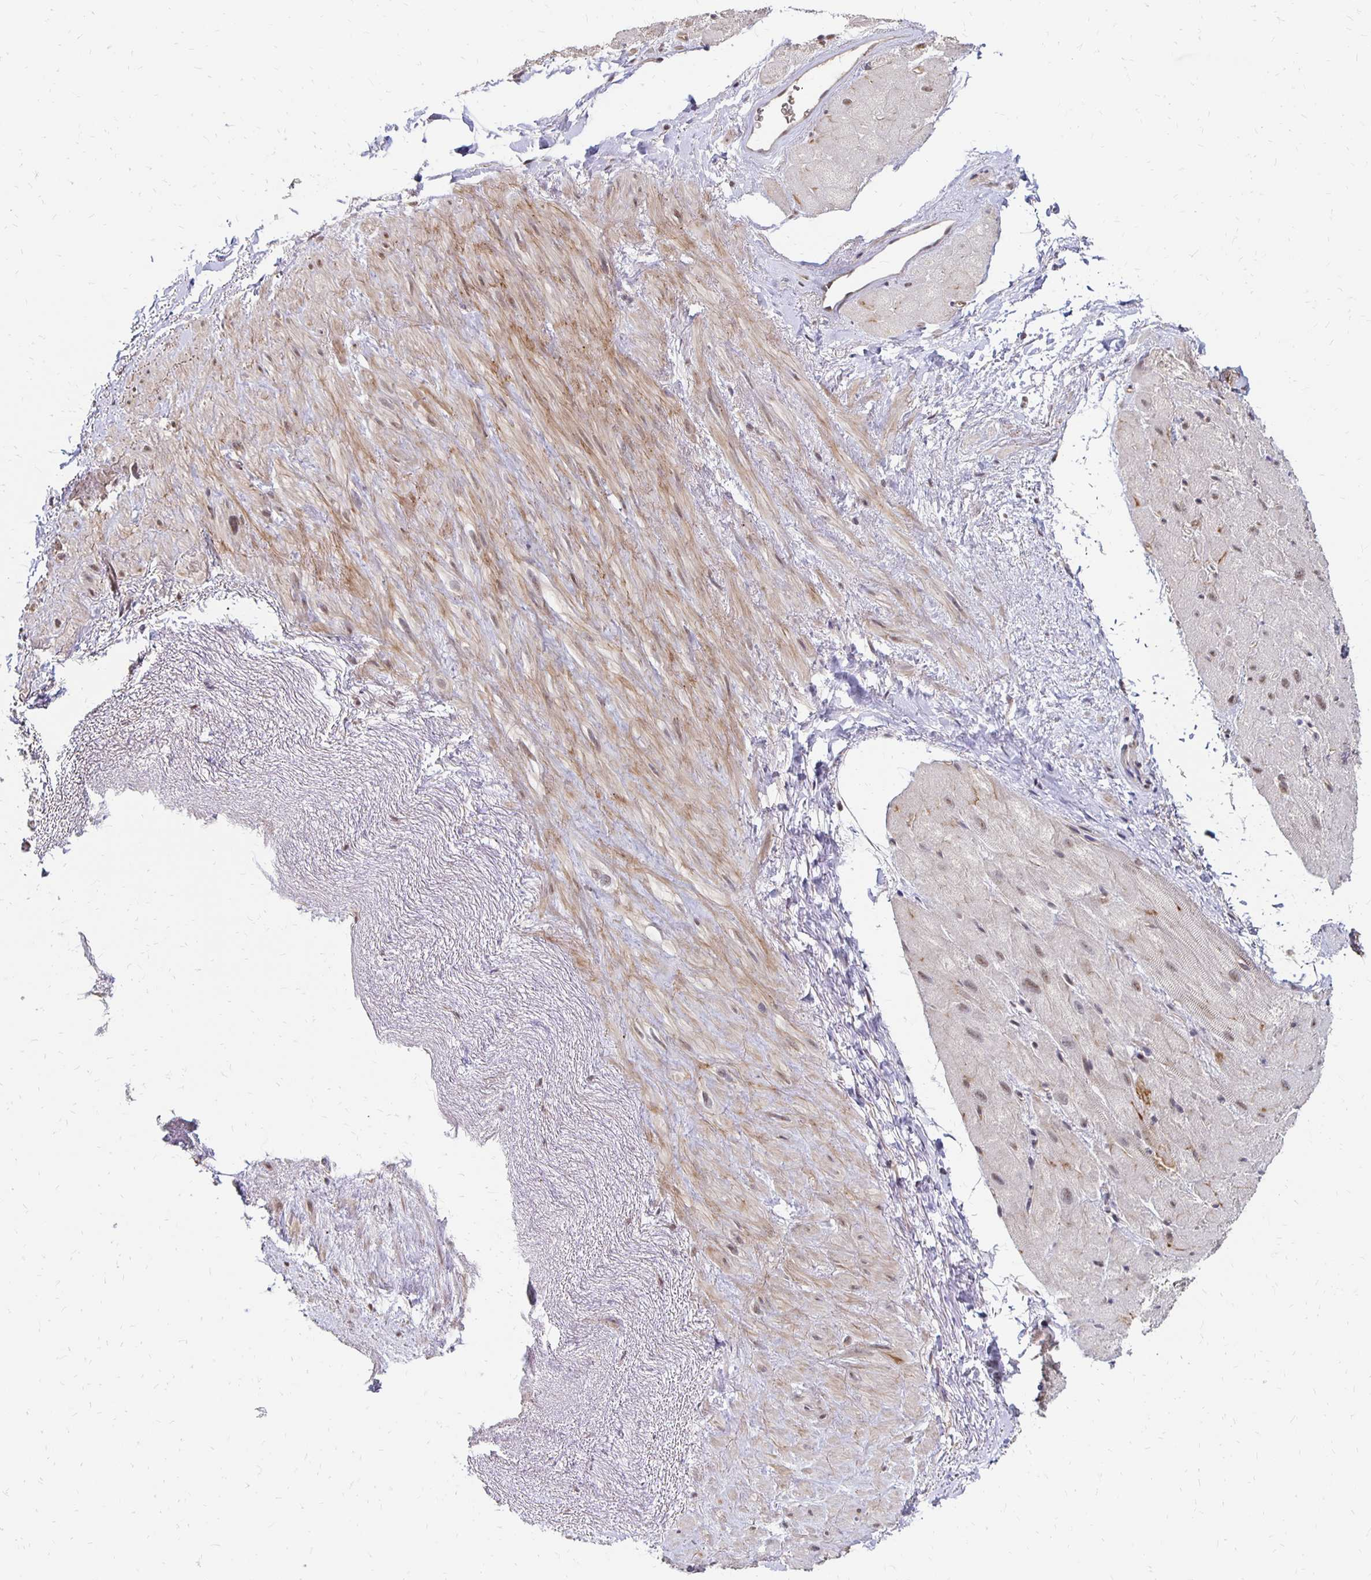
{"staining": {"intensity": "weak", "quantity": "25%-75%", "location": "cytoplasmic/membranous,nuclear"}, "tissue": "heart muscle", "cell_type": "Cardiomyocytes", "image_type": "normal", "snomed": [{"axis": "morphology", "description": "Normal tissue, NOS"}, {"axis": "topography", "description": "Heart"}], "caption": "This image exhibits benign heart muscle stained with immunohistochemistry to label a protein in brown. The cytoplasmic/membranous,nuclear of cardiomyocytes show weak positivity for the protein. Nuclei are counter-stained blue.", "gene": "CLASRP", "patient": {"sex": "male", "age": 62}}